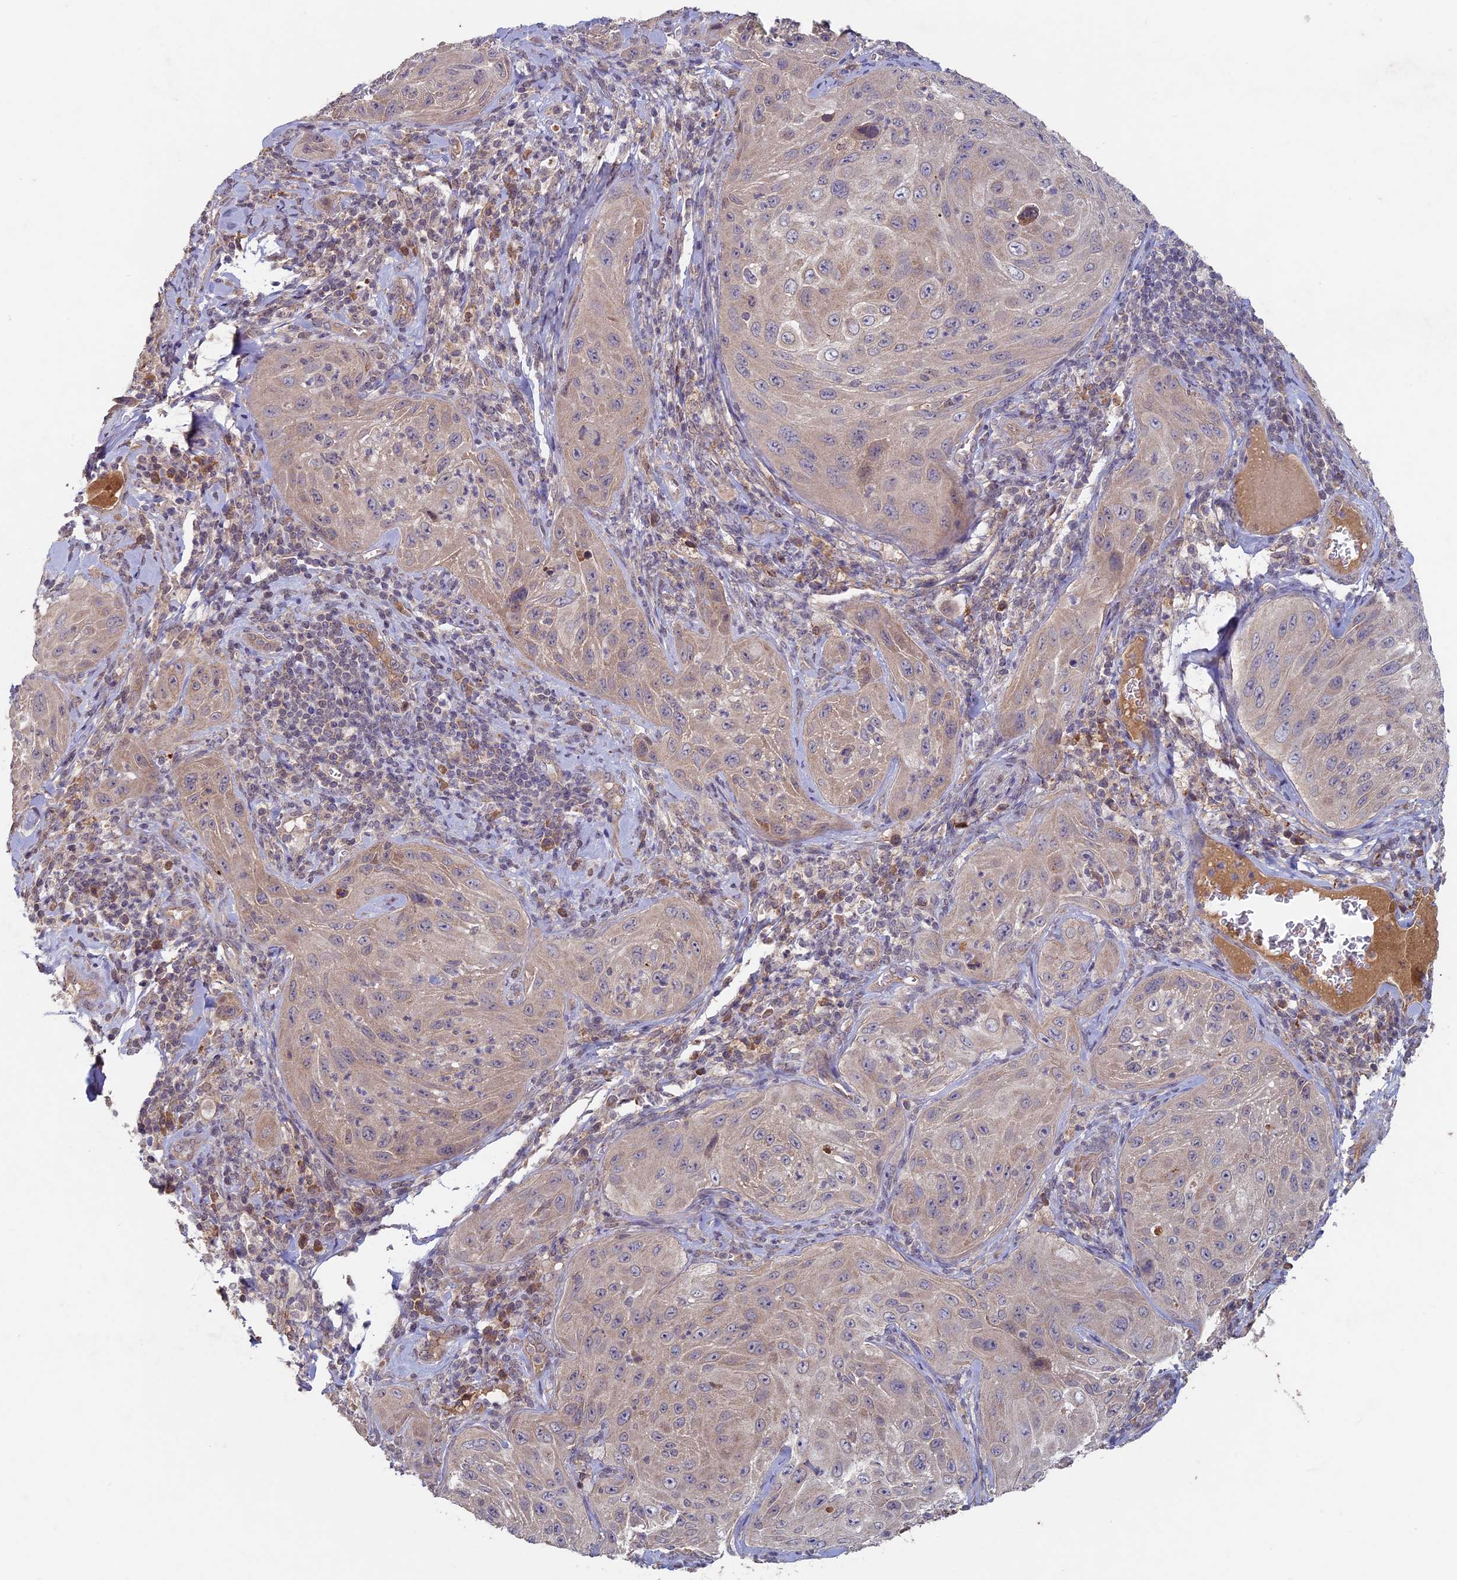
{"staining": {"intensity": "weak", "quantity": "<25%", "location": "cytoplasmic/membranous"}, "tissue": "cervical cancer", "cell_type": "Tumor cells", "image_type": "cancer", "snomed": [{"axis": "morphology", "description": "Squamous cell carcinoma, NOS"}, {"axis": "topography", "description": "Cervix"}], "caption": "Immunohistochemistry (IHC) histopathology image of human cervical cancer (squamous cell carcinoma) stained for a protein (brown), which reveals no positivity in tumor cells.", "gene": "RCCD1", "patient": {"sex": "female", "age": 42}}